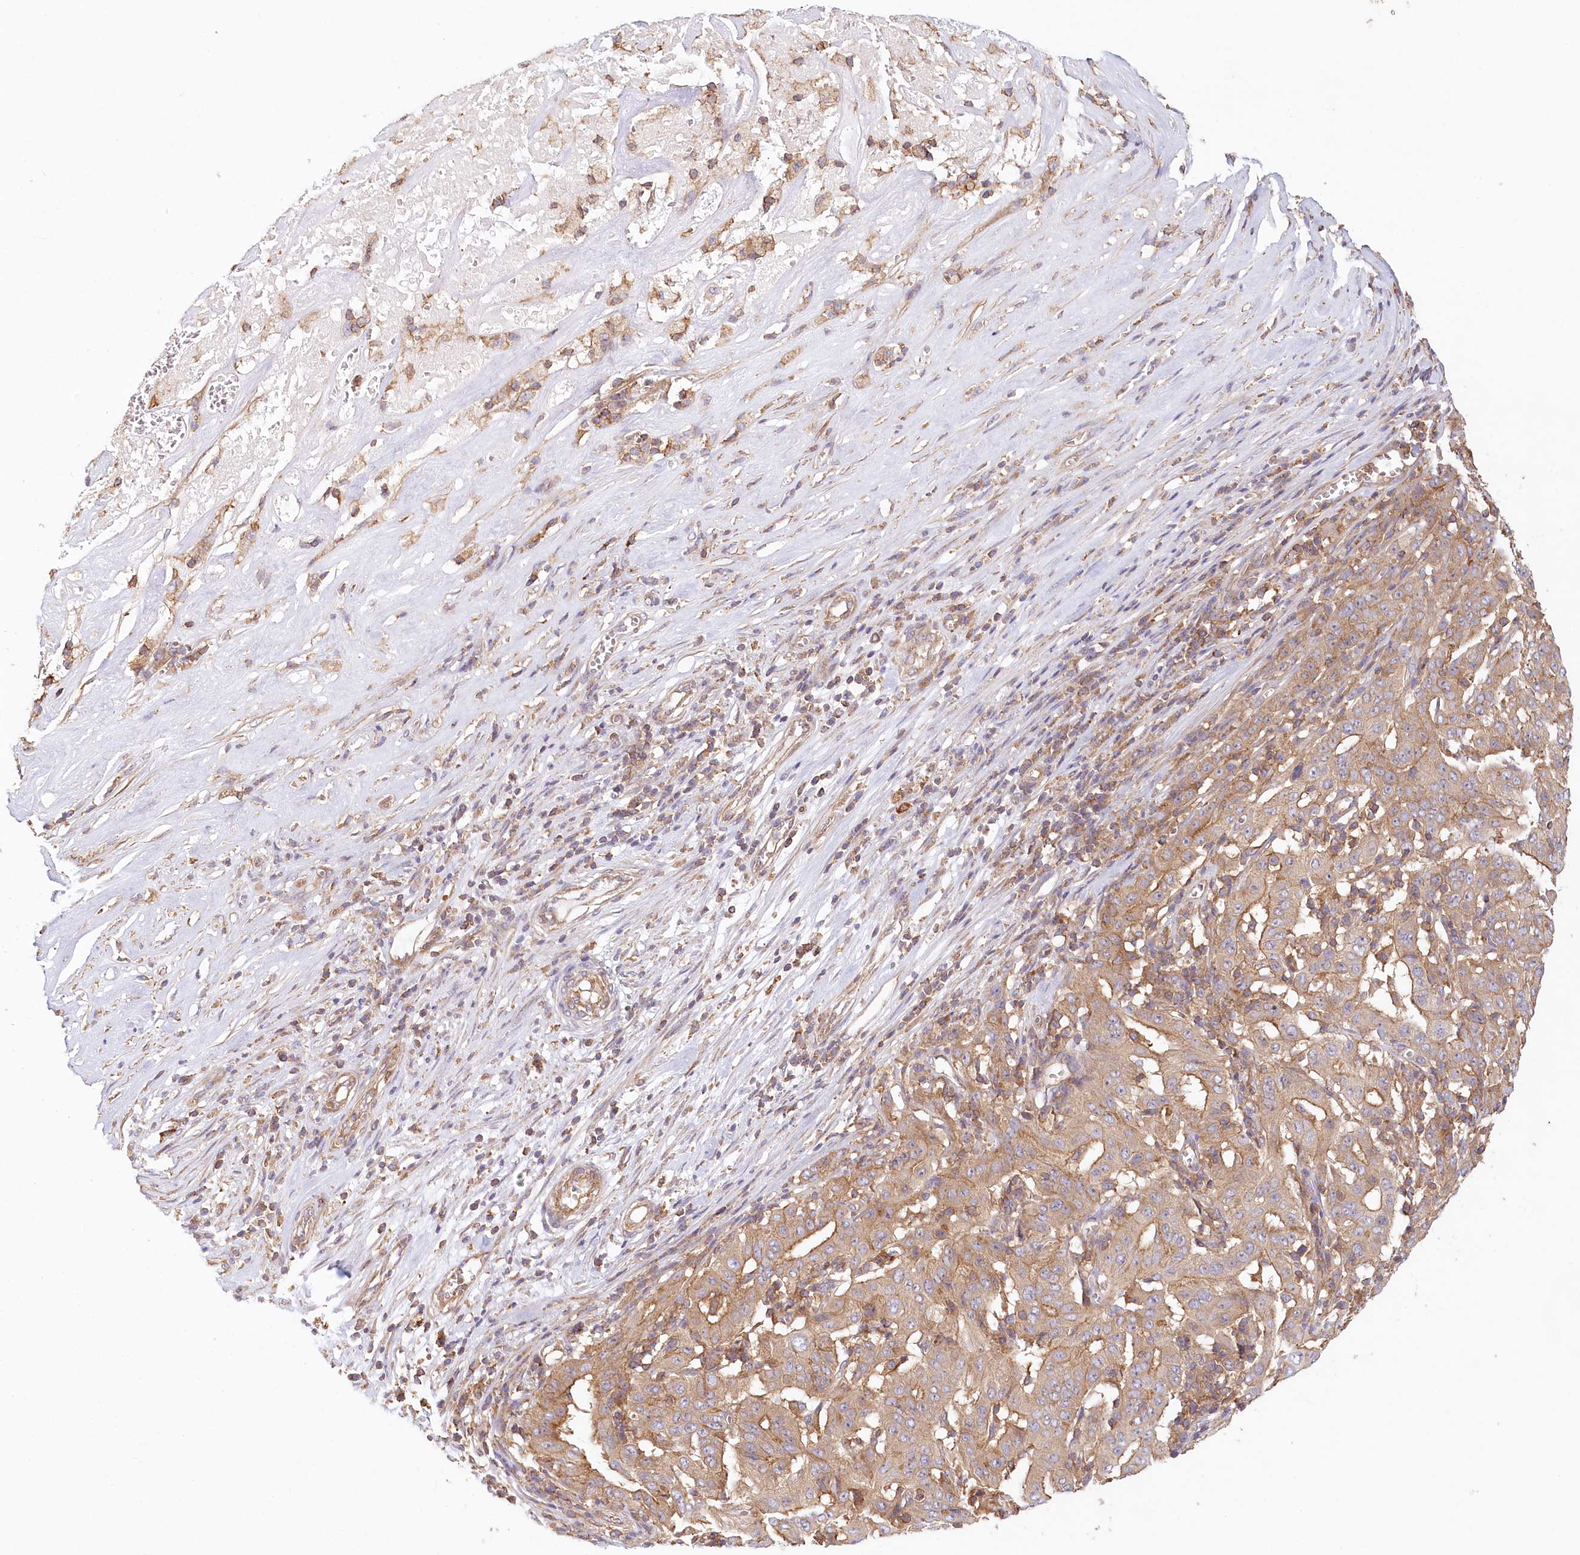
{"staining": {"intensity": "moderate", "quantity": ">75%", "location": "cytoplasmic/membranous"}, "tissue": "pancreatic cancer", "cell_type": "Tumor cells", "image_type": "cancer", "snomed": [{"axis": "morphology", "description": "Adenocarcinoma, NOS"}, {"axis": "topography", "description": "Pancreas"}], "caption": "Immunohistochemistry (IHC) photomicrograph of human pancreatic adenocarcinoma stained for a protein (brown), which exhibits medium levels of moderate cytoplasmic/membranous positivity in approximately >75% of tumor cells.", "gene": "UMPS", "patient": {"sex": "male", "age": 63}}